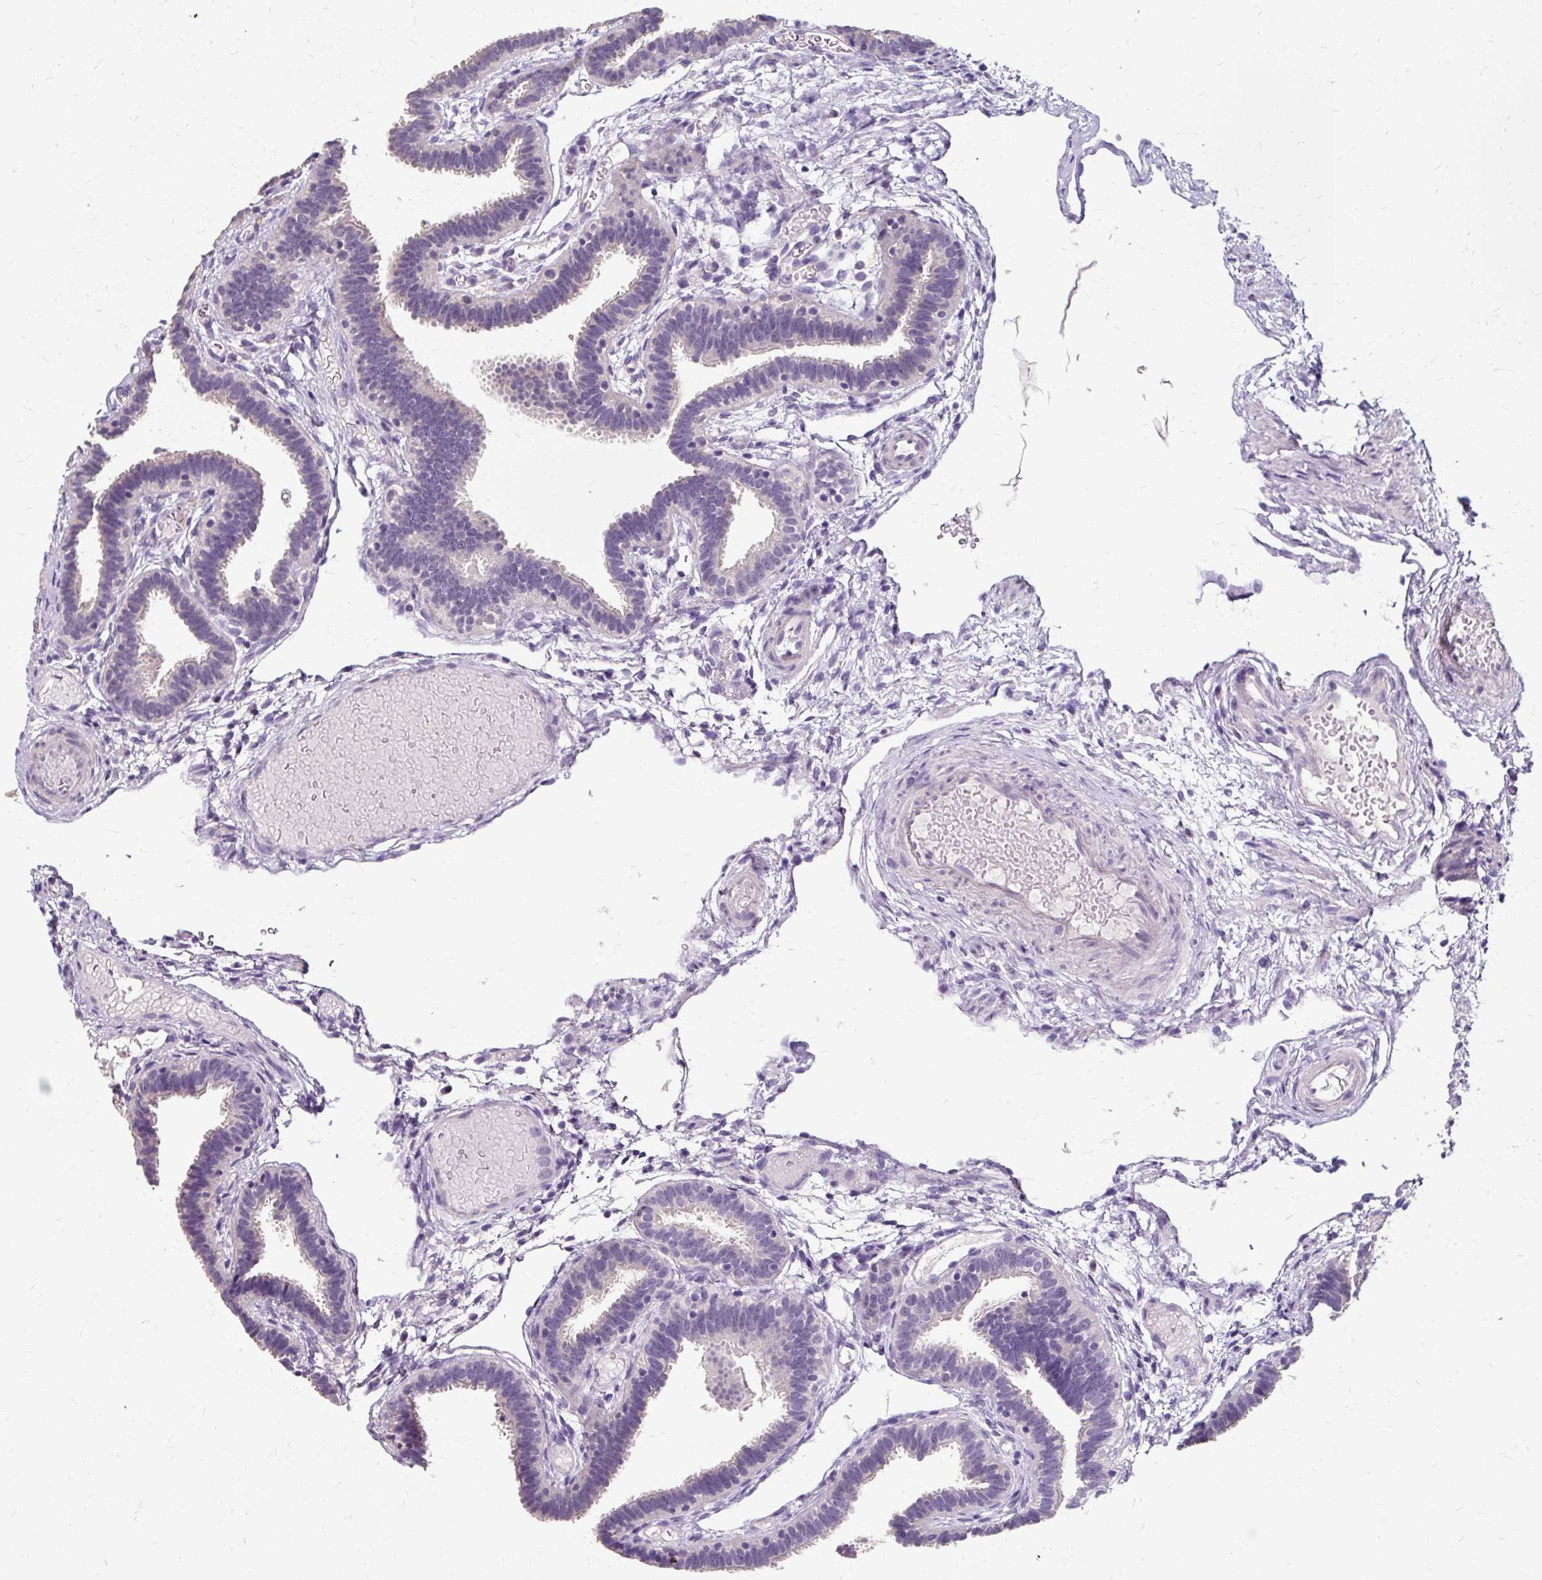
{"staining": {"intensity": "negative", "quantity": "none", "location": "none"}, "tissue": "fallopian tube", "cell_type": "Glandular cells", "image_type": "normal", "snomed": [{"axis": "morphology", "description": "Normal tissue, NOS"}, {"axis": "topography", "description": "Fallopian tube"}], "caption": "Glandular cells show no significant protein expression in normal fallopian tube.", "gene": "KLHL24", "patient": {"sex": "female", "age": 37}}